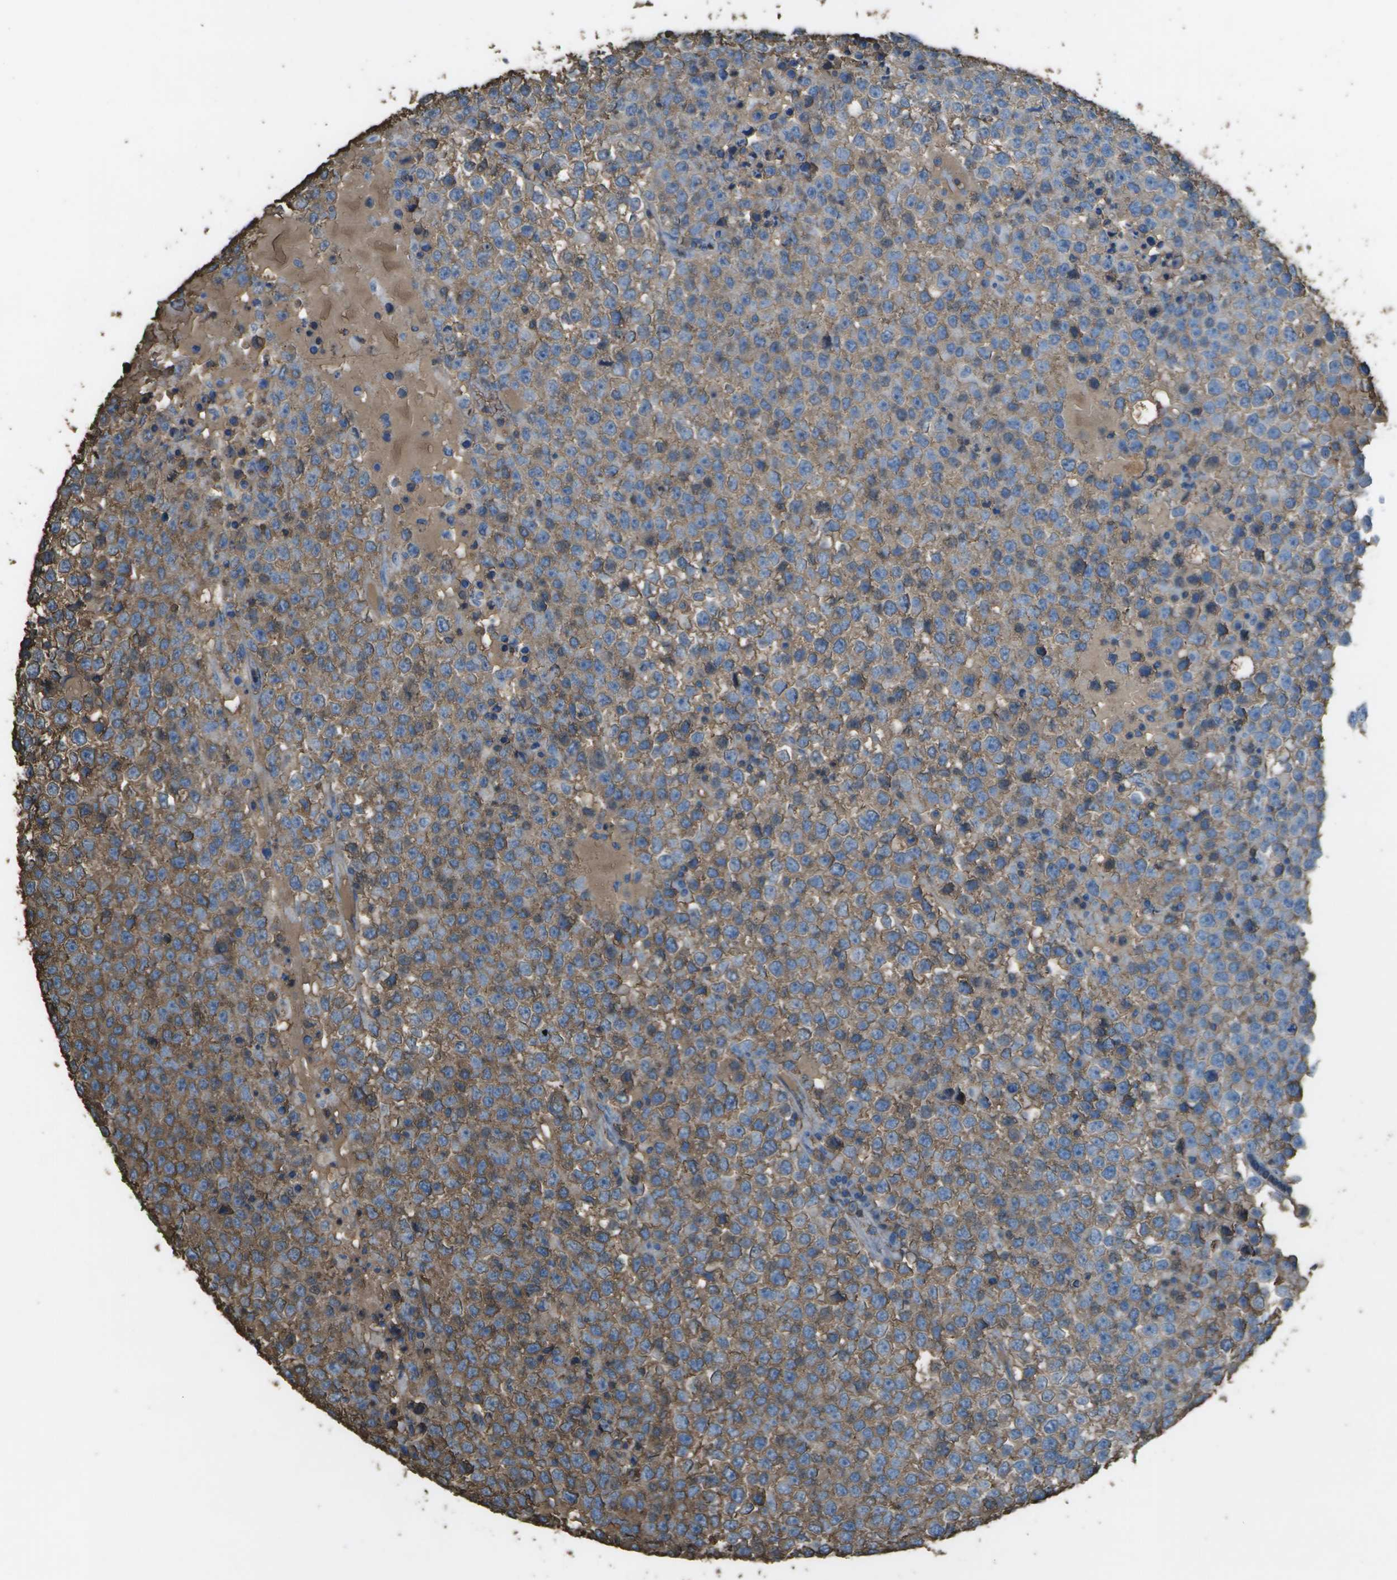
{"staining": {"intensity": "moderate", "quantity": ">75%", "location": "cytoplasmic/membranous"}, "tissue": "testis cancer", "cell_type": "Tumor cells", "image_type": "cancer", "snomed": [{"axis": "morphology", "description": "Seminoma, NOS"}, {"axis": "topography", "description": "Testis"}], "caption": "Moderate cytoplasmic/membranous protein expression is seen in about >75% of tumor cells in seminoma (testis).", "gene": "CYP4F11", "patient": {"sex": "male", "age": 65}}